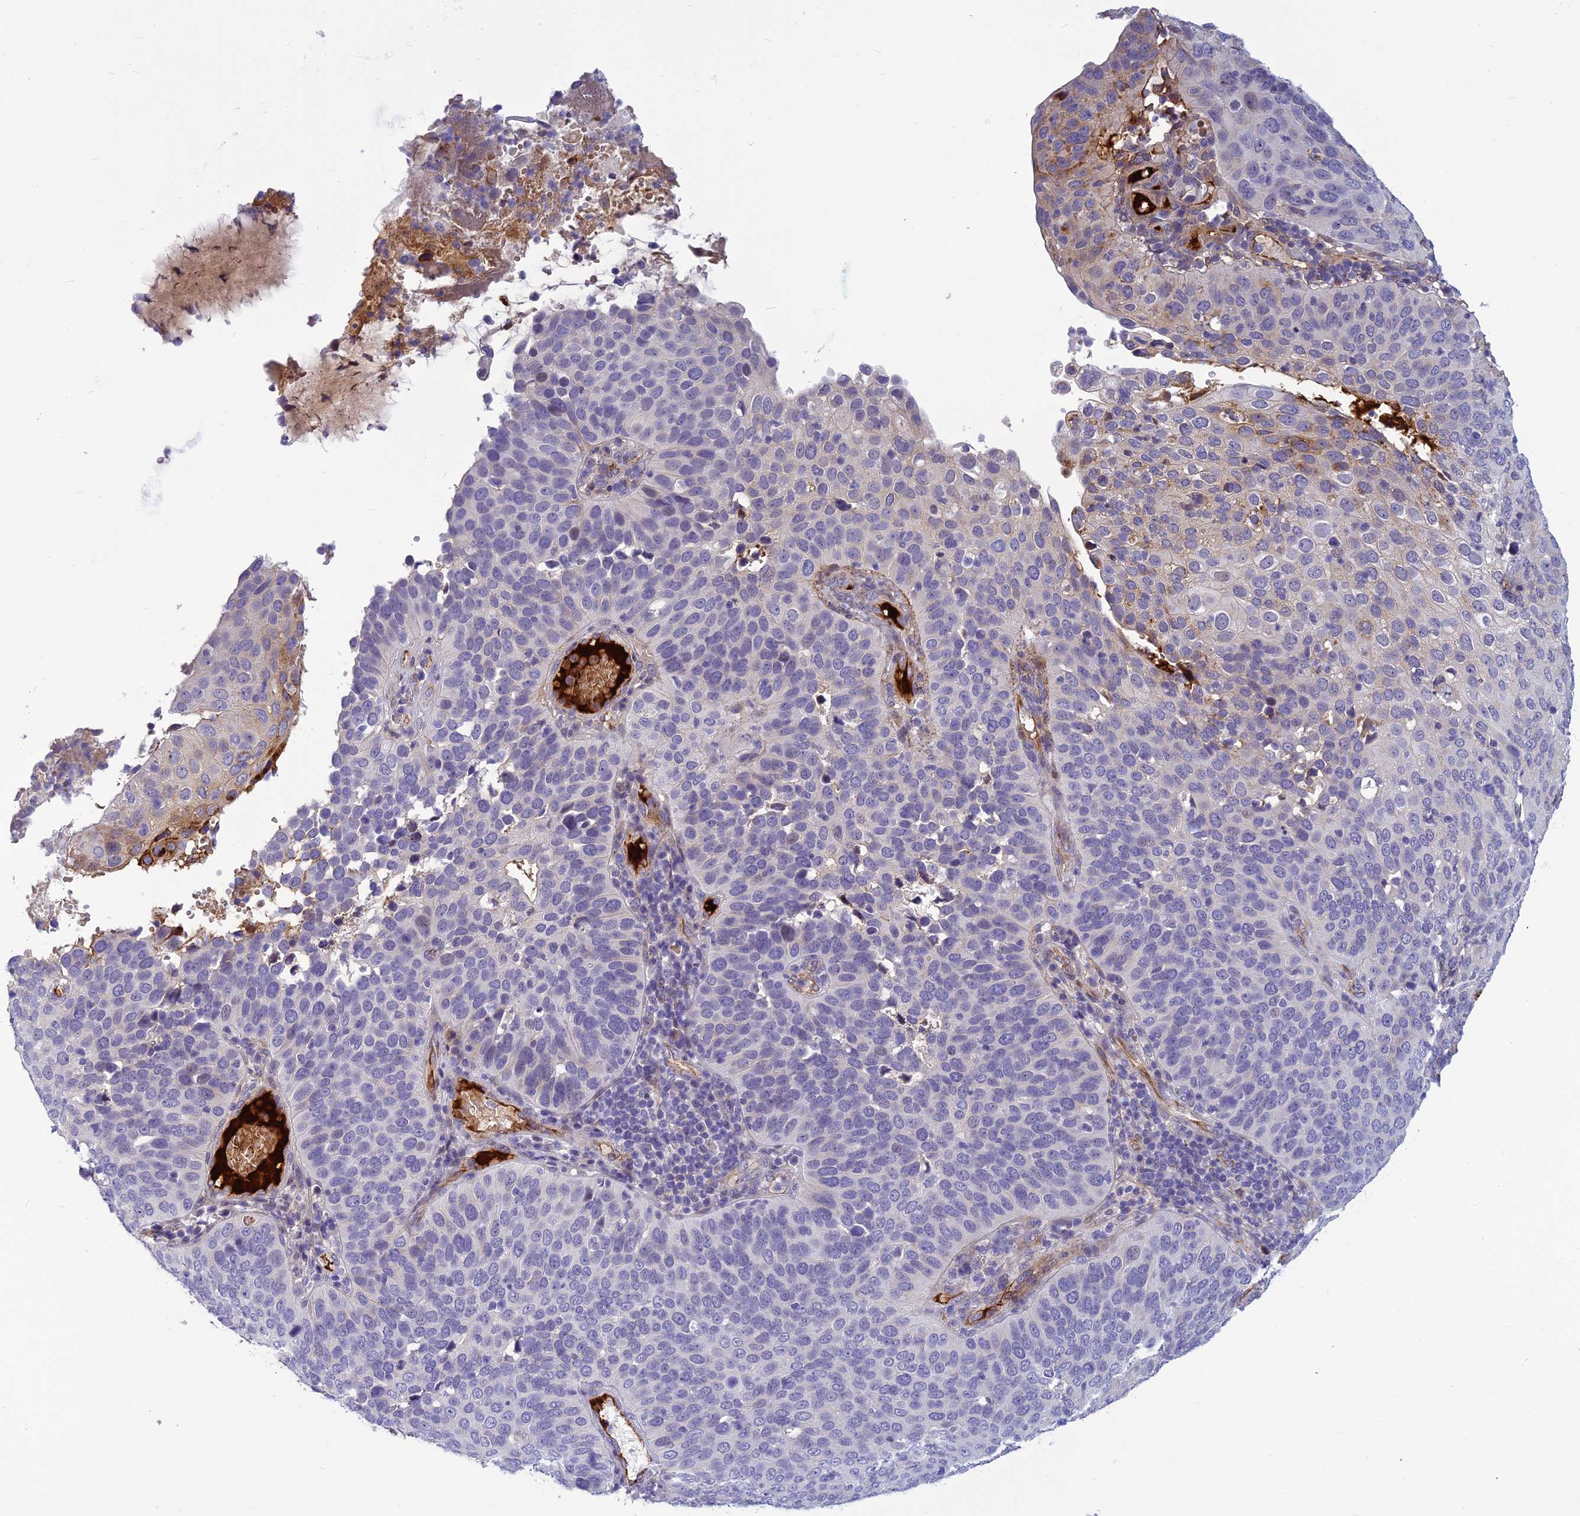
{"staining": {"intensity": "negative", "quantity": "none", "location": "none"}, "tissue": "cervical cancer", "cell_type": "Tumor cells", "image_type": "cancer", "snomed": [{"axis": "morphology", "description": "Squamous cell carcinoma, NOS"}, {"axis": "topography", "description": "Cervix"}], "caption": "High power microscopy micrograph of an immunohistochemistry image of cervical cancer, revealing no significant expression in tumor cells. (DAB (3,3'-diaminobenzidine) IHC visualized using brightfield microscopy, high magnification).", "gene": "CLEC11A", "patient": {"sex": "female", "age": 36}}